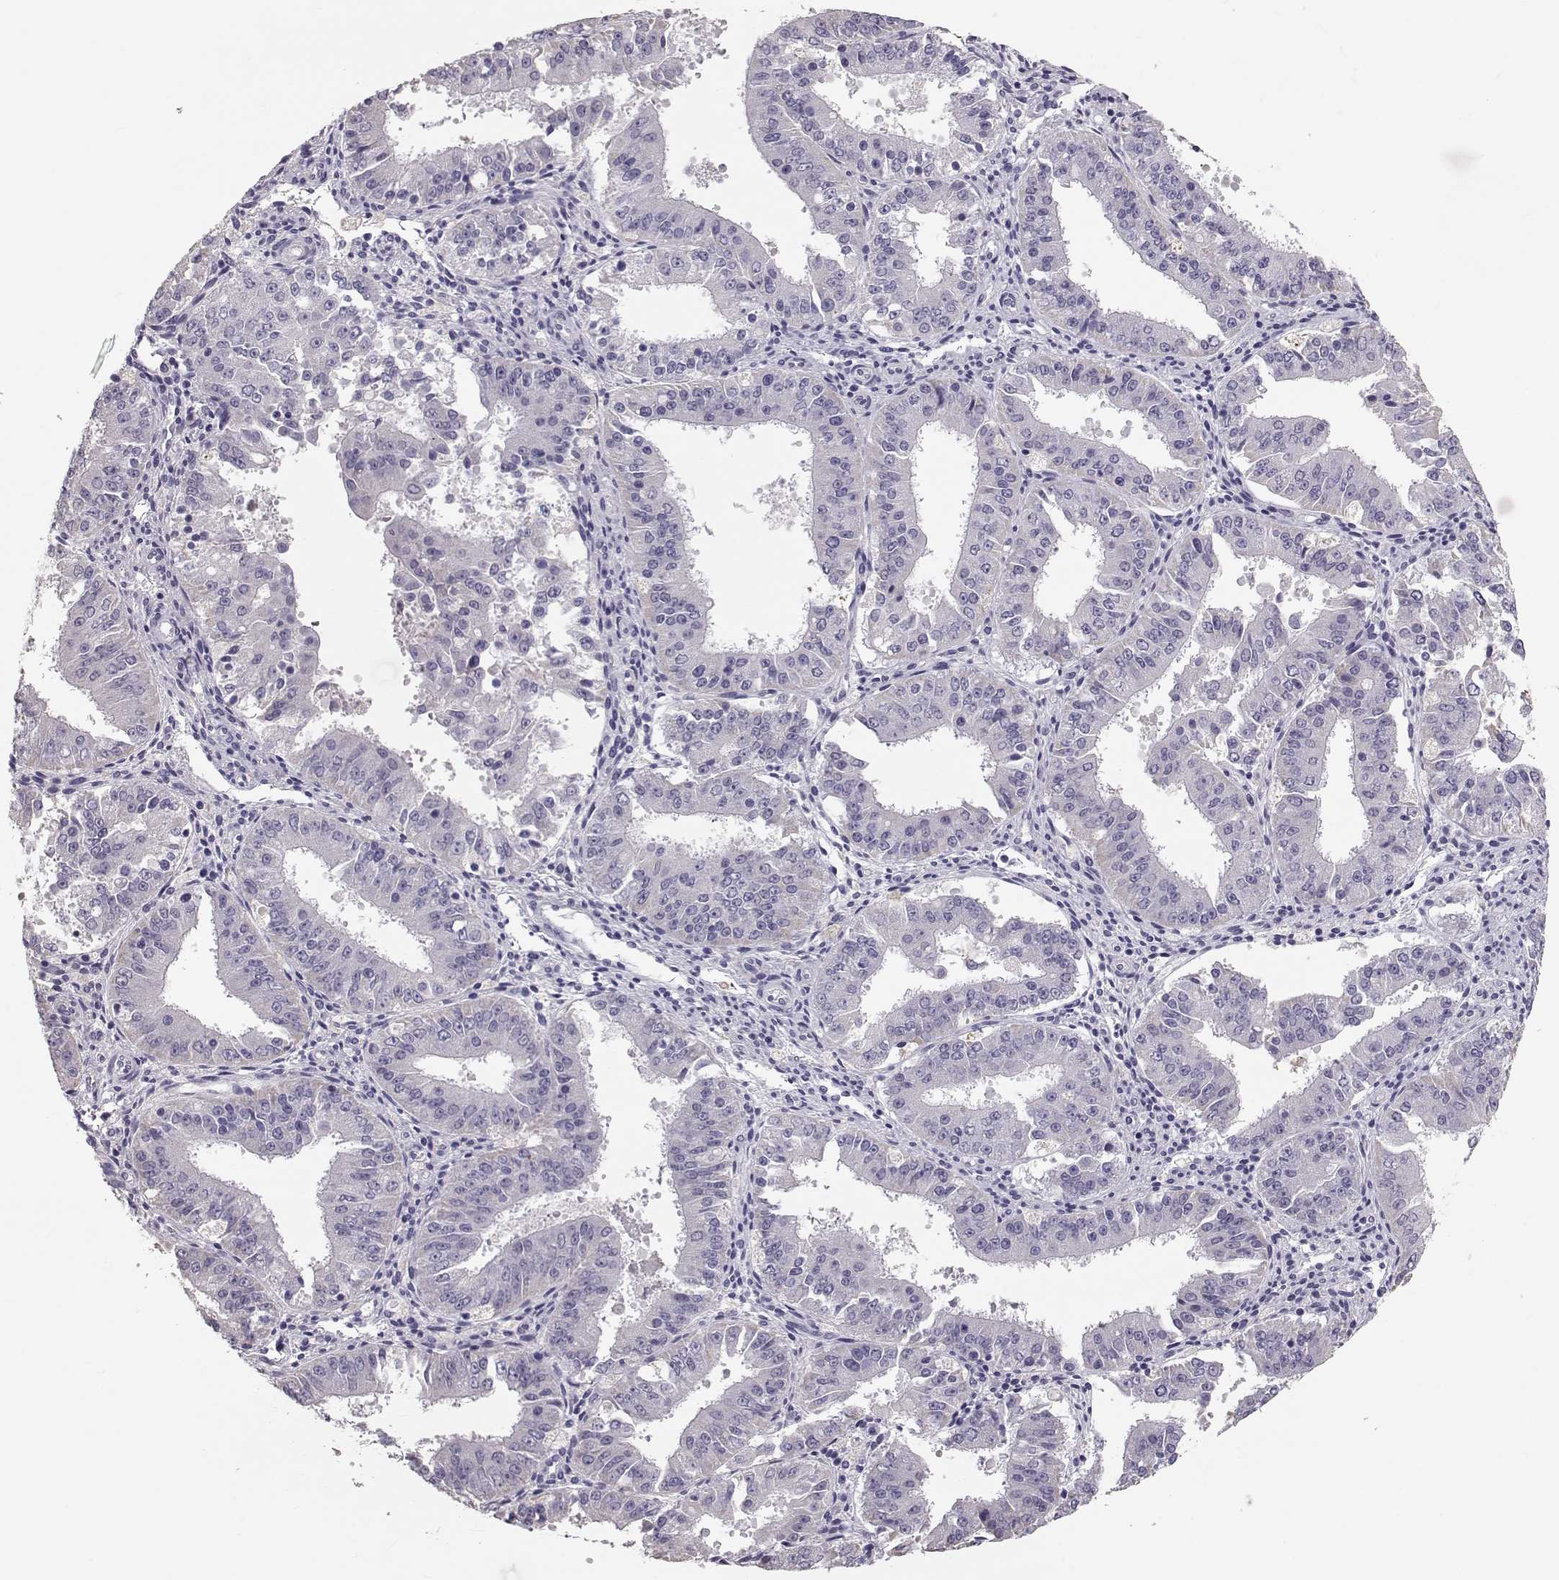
{"staining": {"intensity": "negative", "quantity": "none", "location": "none"}, "tissue": "ovarian cancer", "cell_type": "Tumor cells", "image_type": "cancer", "snomed": [{"axis": "morphology", "description": "Carcinoma, endometroid"}, {"axis": "topography", "description": "Ovary"}], "caption": "A high-resolution histopathology image shows immunohistochemistry (IHC) staining of ovarian cancer (endometroid carcinoma), which shows no significant staining in tumor cells.", "gene": "POU1F1", "patient": {"sex": "female", "age": 42}}